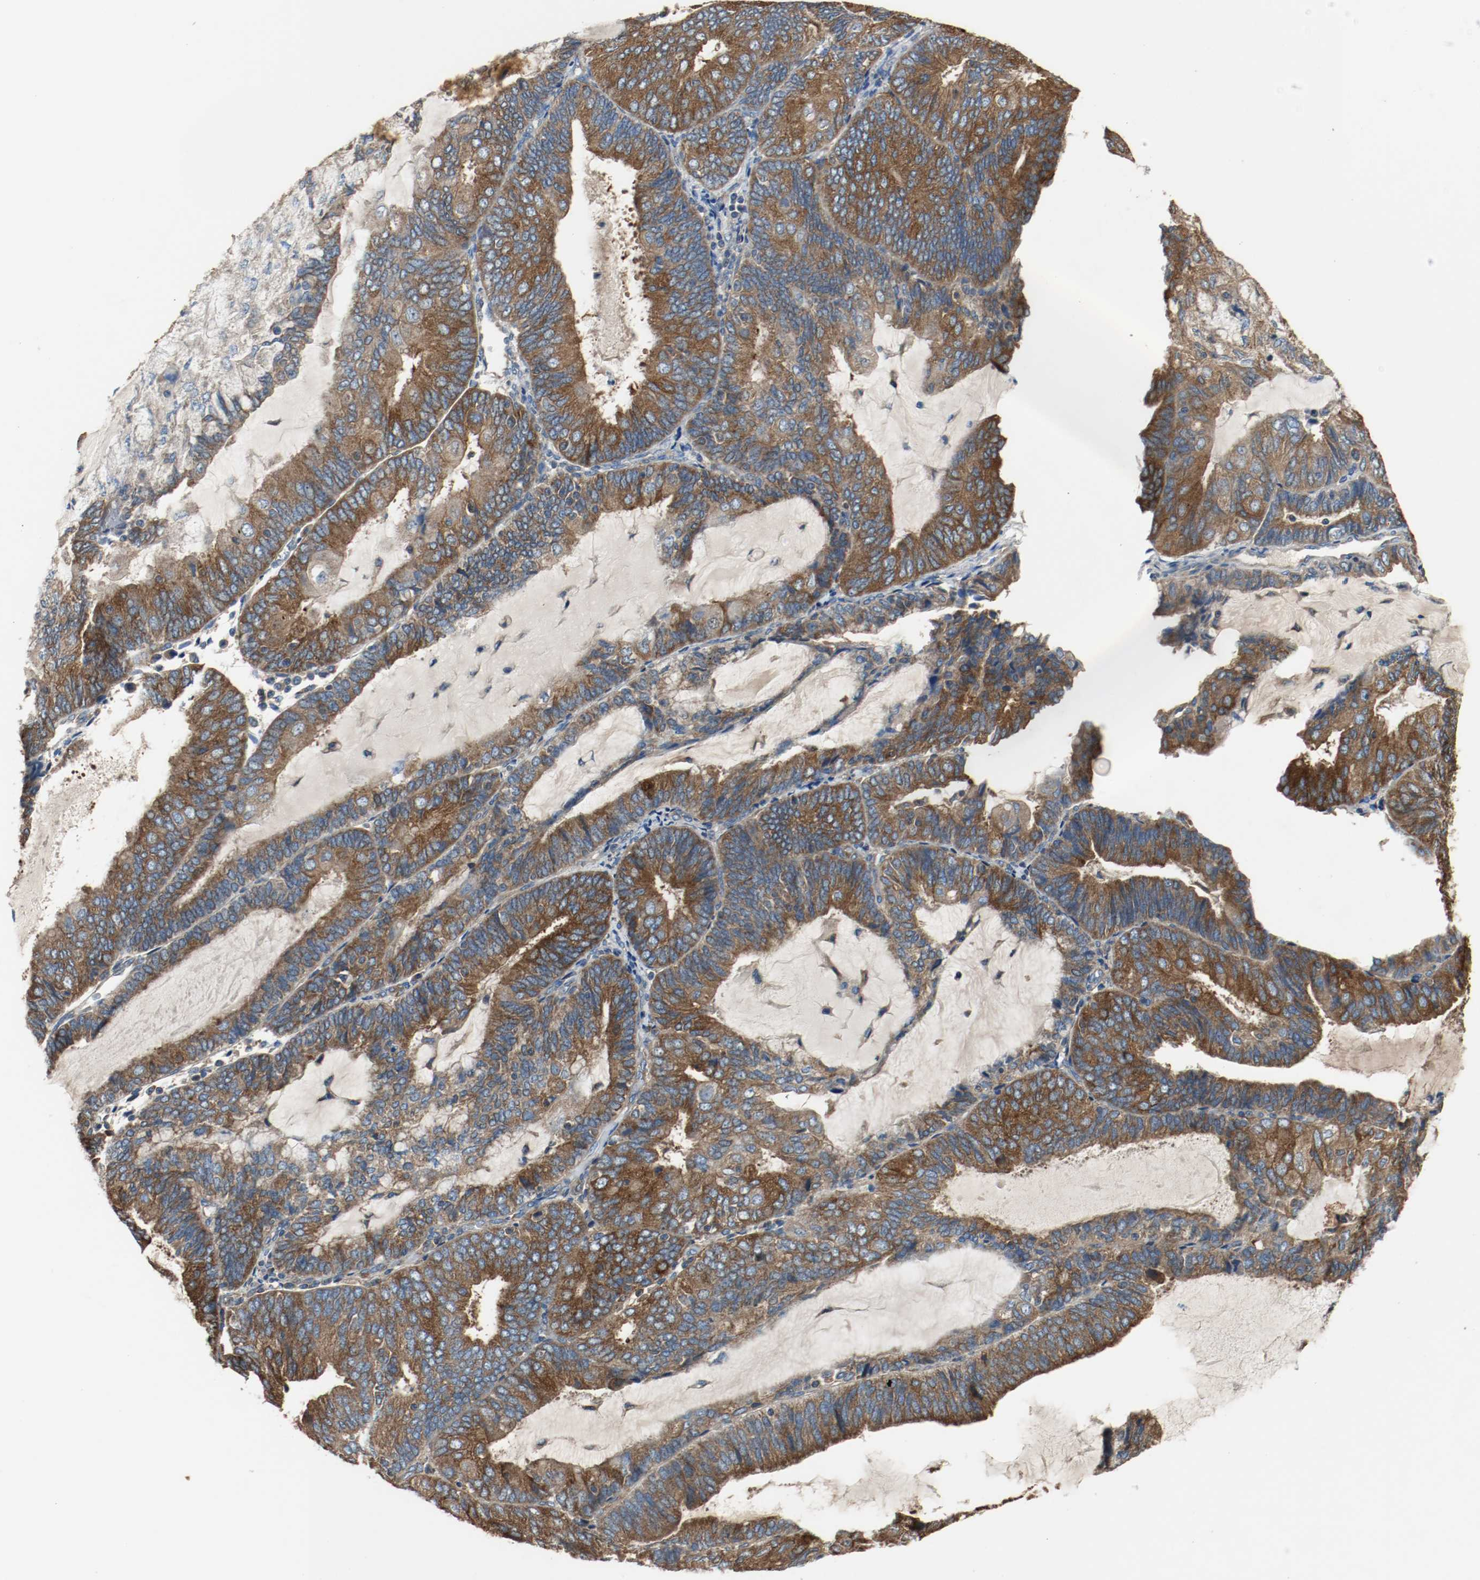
{"staining": {"intensity": "strong", "quantity": ">75%", "location": "cytoplasmic/membranous"}, "tissue": "endometrial cancer", "cell_type": "Tumor cells", "image_type": "cancer", "snomed": [{"axis": "morphology", "description": "Adenocarcinoma, NOS"}, {"axis": "topography", "description": "Endometrium"}], "caption": "An immunohistochemistry histopathology image of neoplastic tissue is shown. Protein staining in brown highlights strong cytoplasmic/membranous positivity in endometrial adenocarcinoma within tumor cells.", "gene": "TUBA3D", "patient": {"sex": "female", "age": 81}}